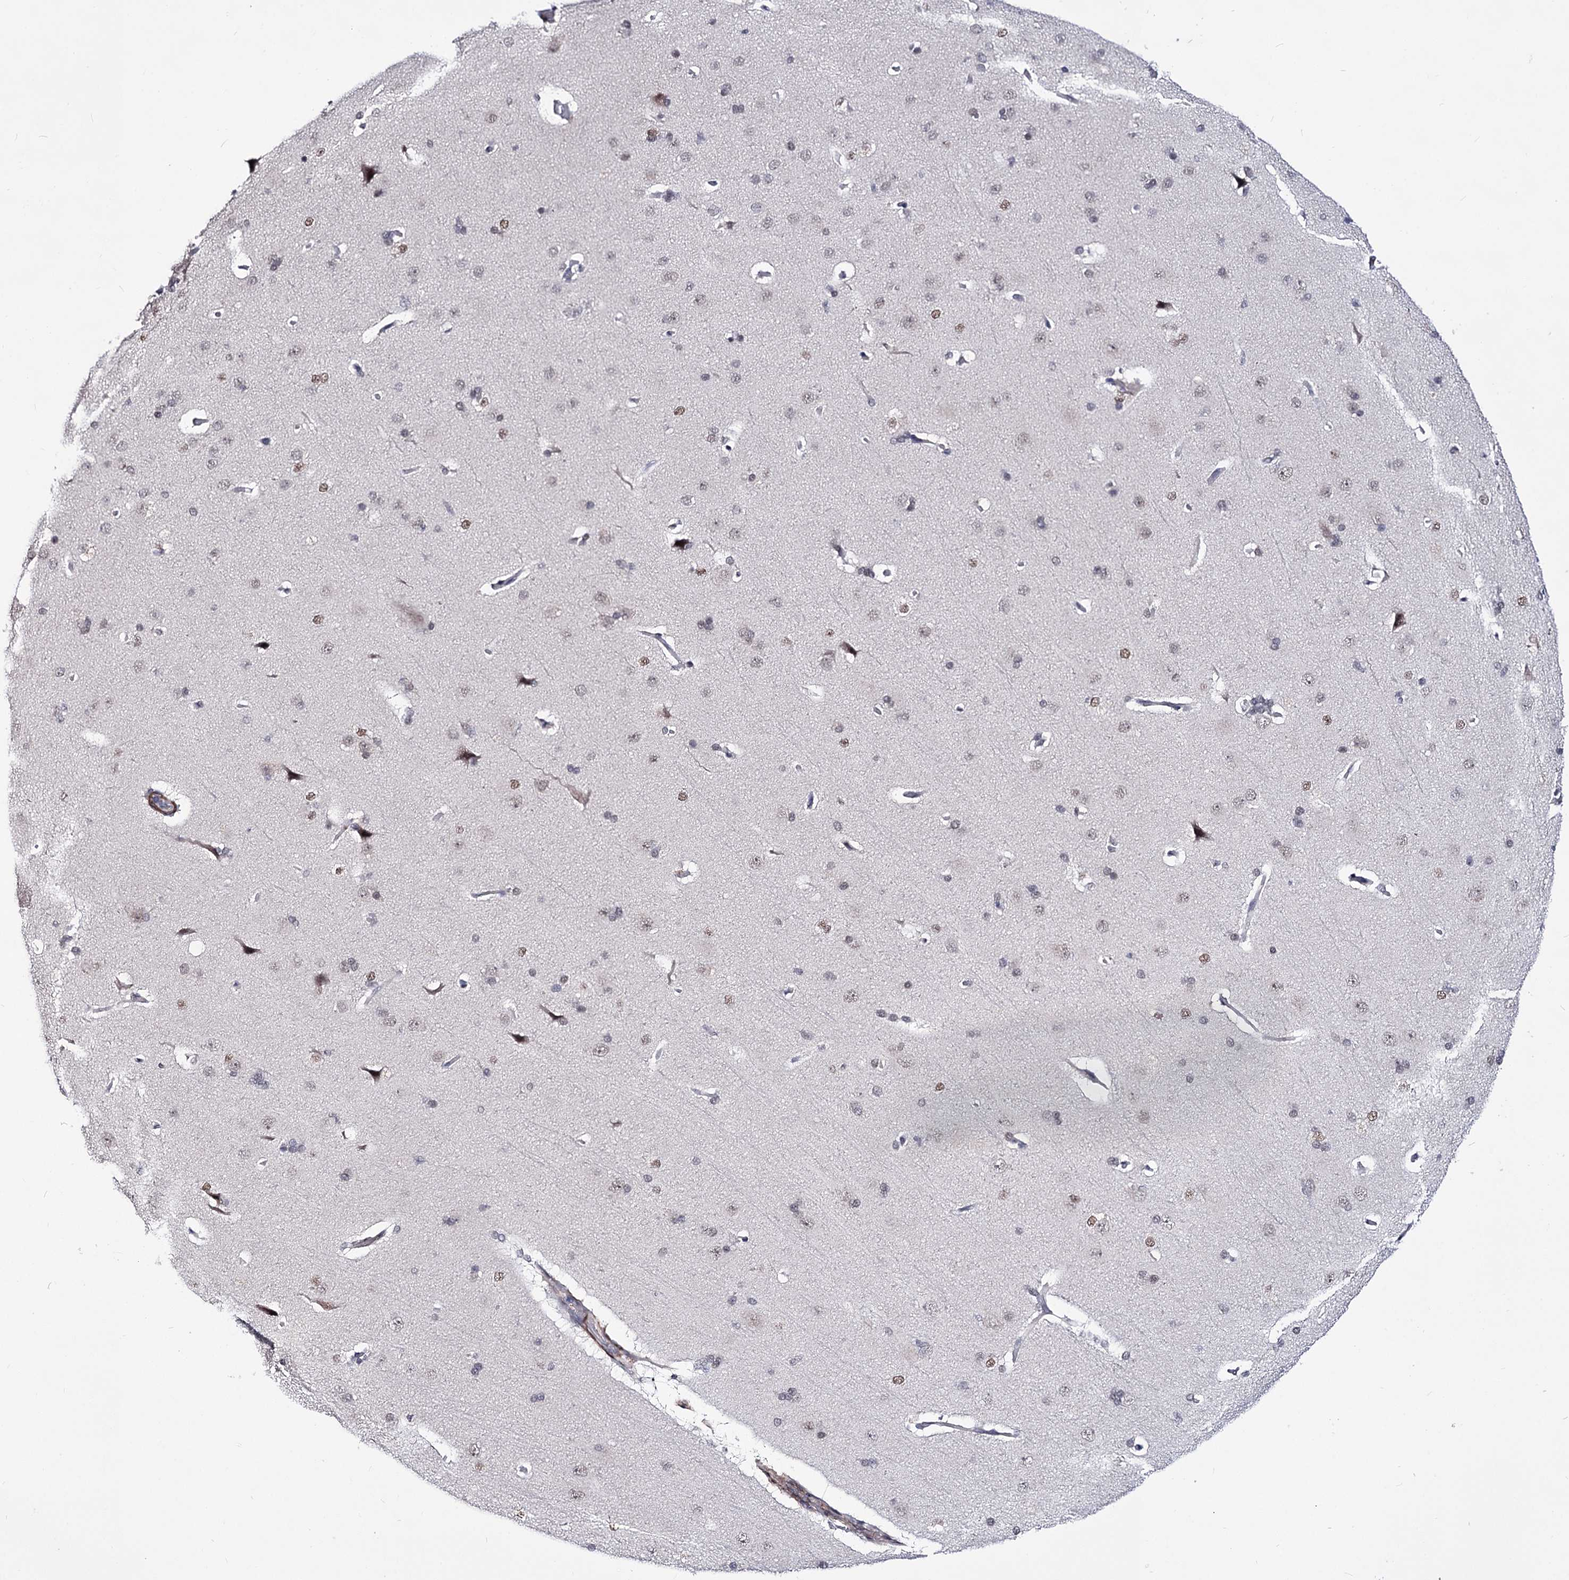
{"staining": {"intensity": "moderate", "quantity": "25%-75%", "location": "cytoplasmic/membranous"}, "tissue": "cerebral cortex", "cell_type": "Endothelial cells", "image_type": "normal", "snomed": [{"axis": "morphology", "description": "Normal tissue, NOS"}, {"axis": "topography", "description": "Cerebral cortex"}], "caption": "IHC (DAB (3,3'-diaminobenzidine)) staining of unremarkable human cerebral cortex displays moderate cytoplasmic/membranous protein positivity in approximately 25%-75% of endothelial cells.", "gene": "PPRC1", "patient": {"sex": "male", "age": 62}}